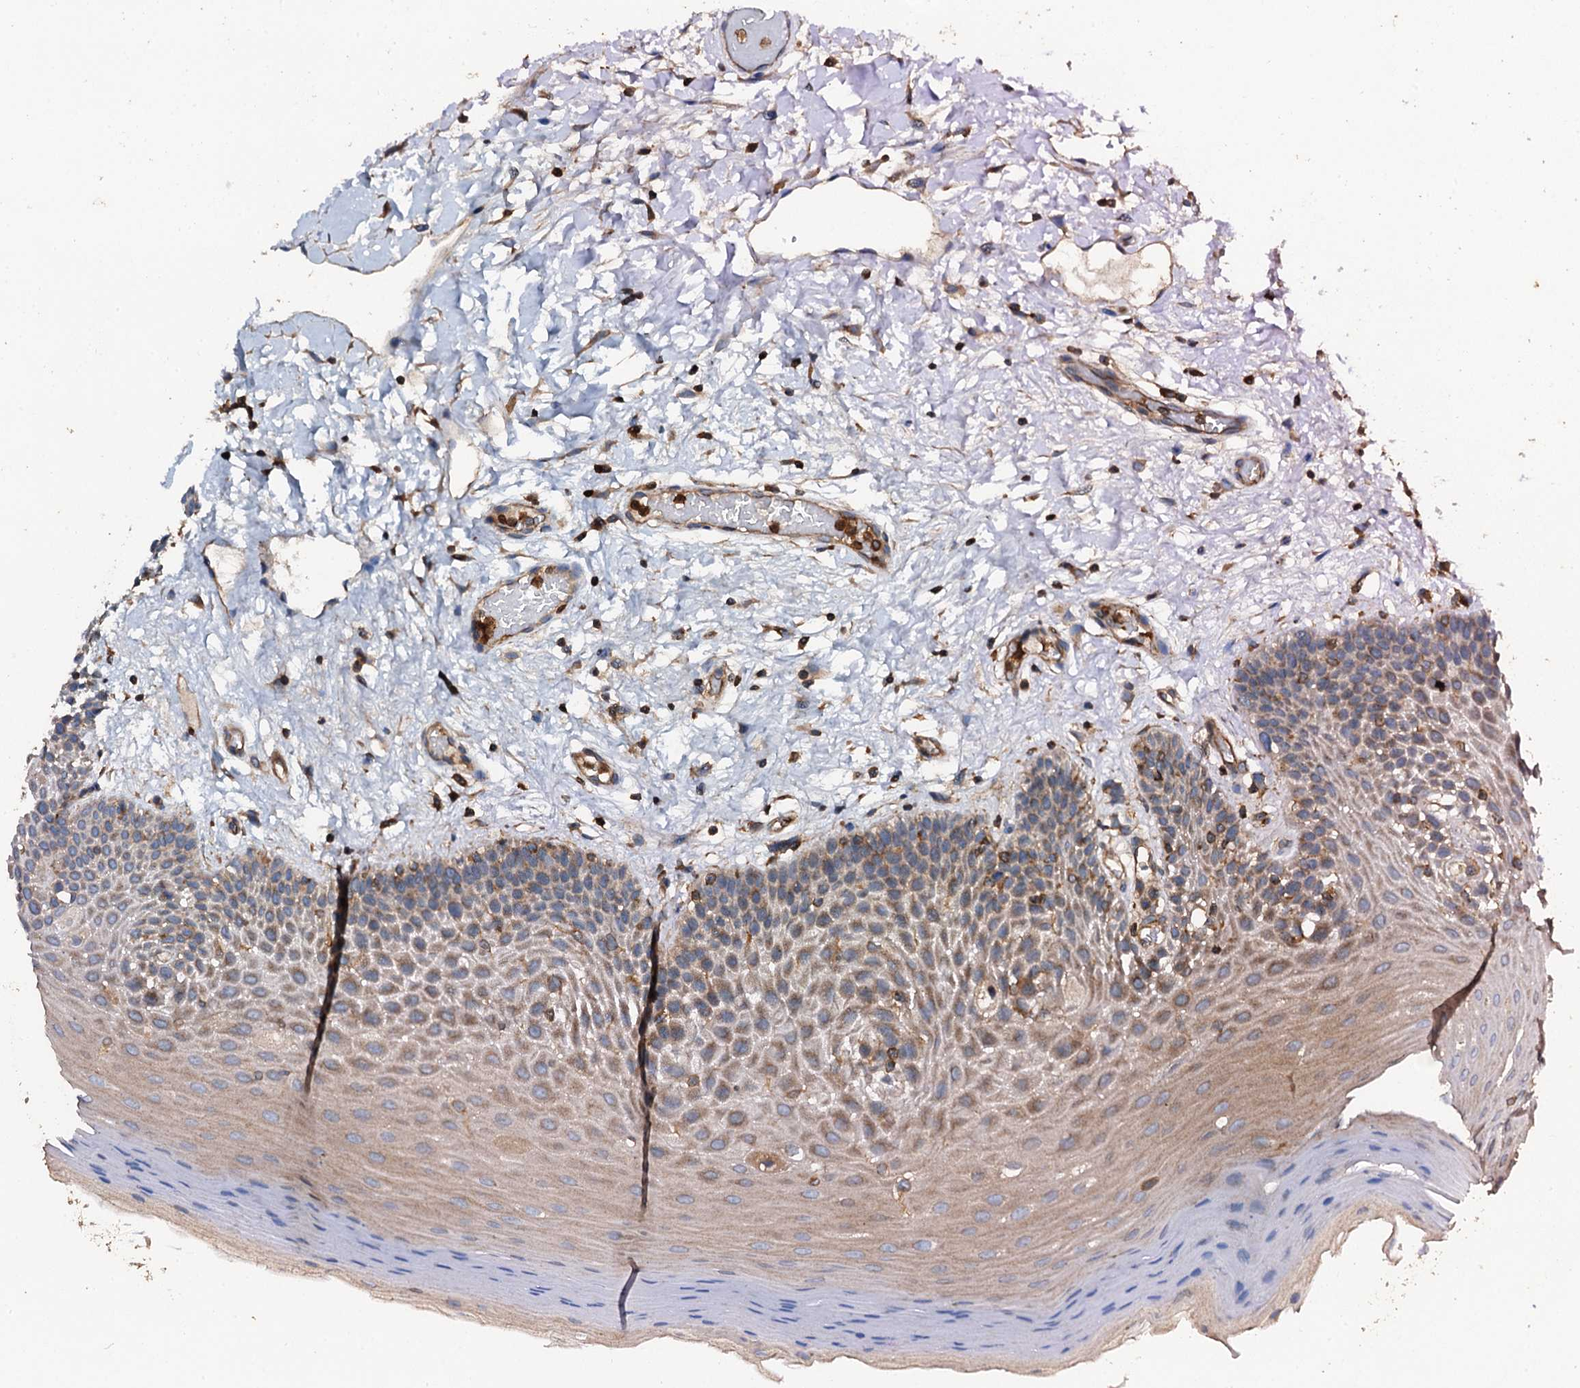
{"staining": {"intensity": "moderate", "quantity": ">75%", "location": "cytoplasmic/membranous"}, "tissue": "oral mucosa", "cell_type": "Squamous epithelial cells", "image_type": "normal", "snomed": [{"axis": "morphology", "description": "Normal tissue, NOS"}, {"axis": "topography", "description": "Oral tissue"}, {"axis": "topography", "description": "Tounge, NOS"}], "caption": "An IHC photomicrograph of normal tissue is shown. Protein staining in brown shows moderate cytoplasmic/membranous positivity in oral mucosa within squamous epithelial cells.", "gene": "GRK2", "patient": {"sex": "male", "age": 47}}